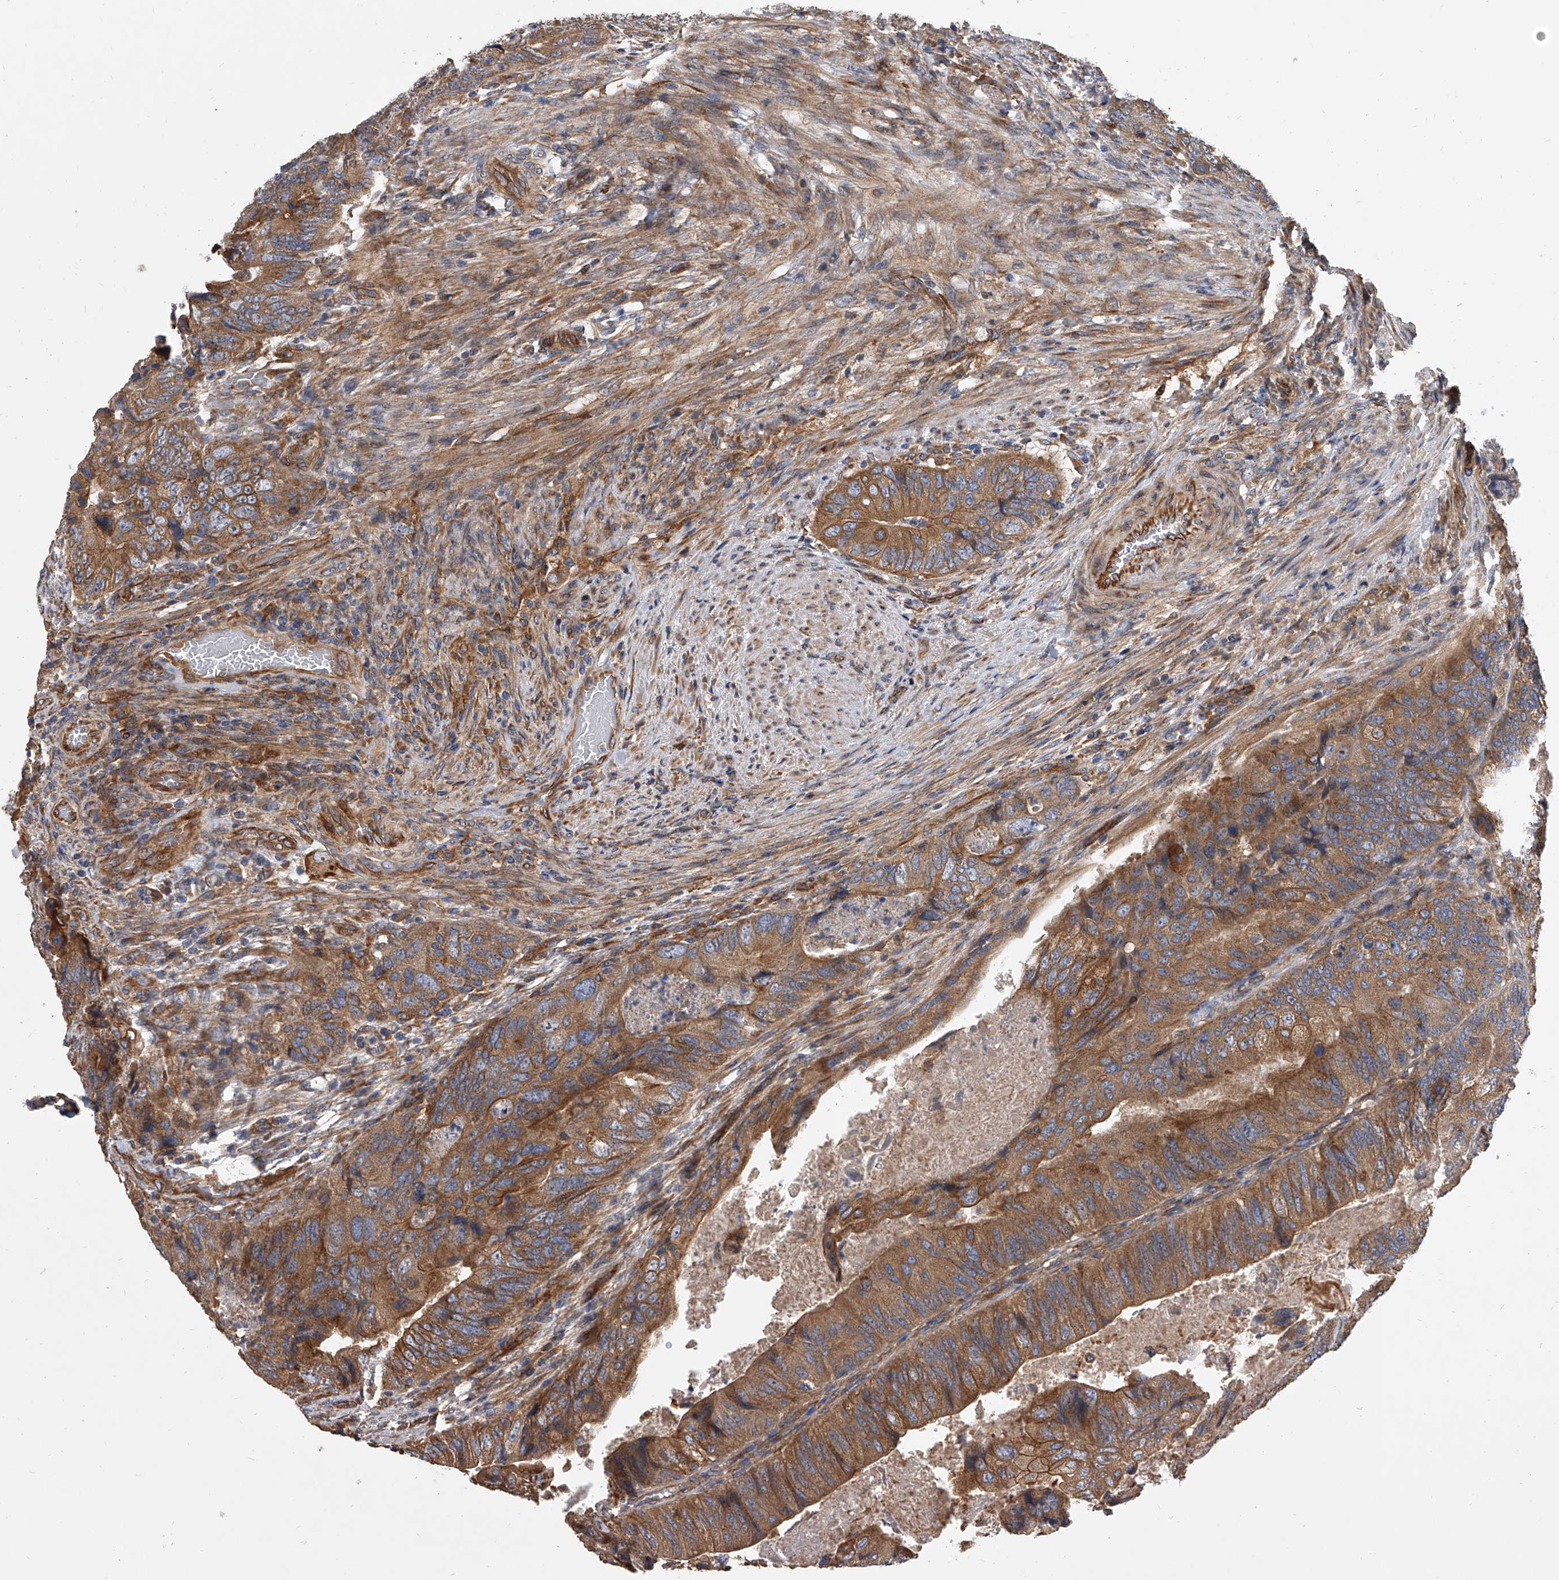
{"staining": {"intensity": "moderate", "quantity": ">75%", "location": "cytoplasmic/membranous"}, "tissue": "colorectal cancer", "cell_type": "Tumor cells", "image_type": "cancer", "snomed": [{"axis": "morphology", "description": "Adenocarcinoma, NOS"}, {"axis": "topography", "description": "Rectum"}], "caption": "Immunohistochemistry photomicrograph of adenocarcinoma (colorectal) stained for a protein (brown), which shows medium levels of moderate cytoplasmic/membranous positivity in about >75% of tumor cells.", "gene": "EXOC4", "patient": {"sex": "male", "age": 63}}